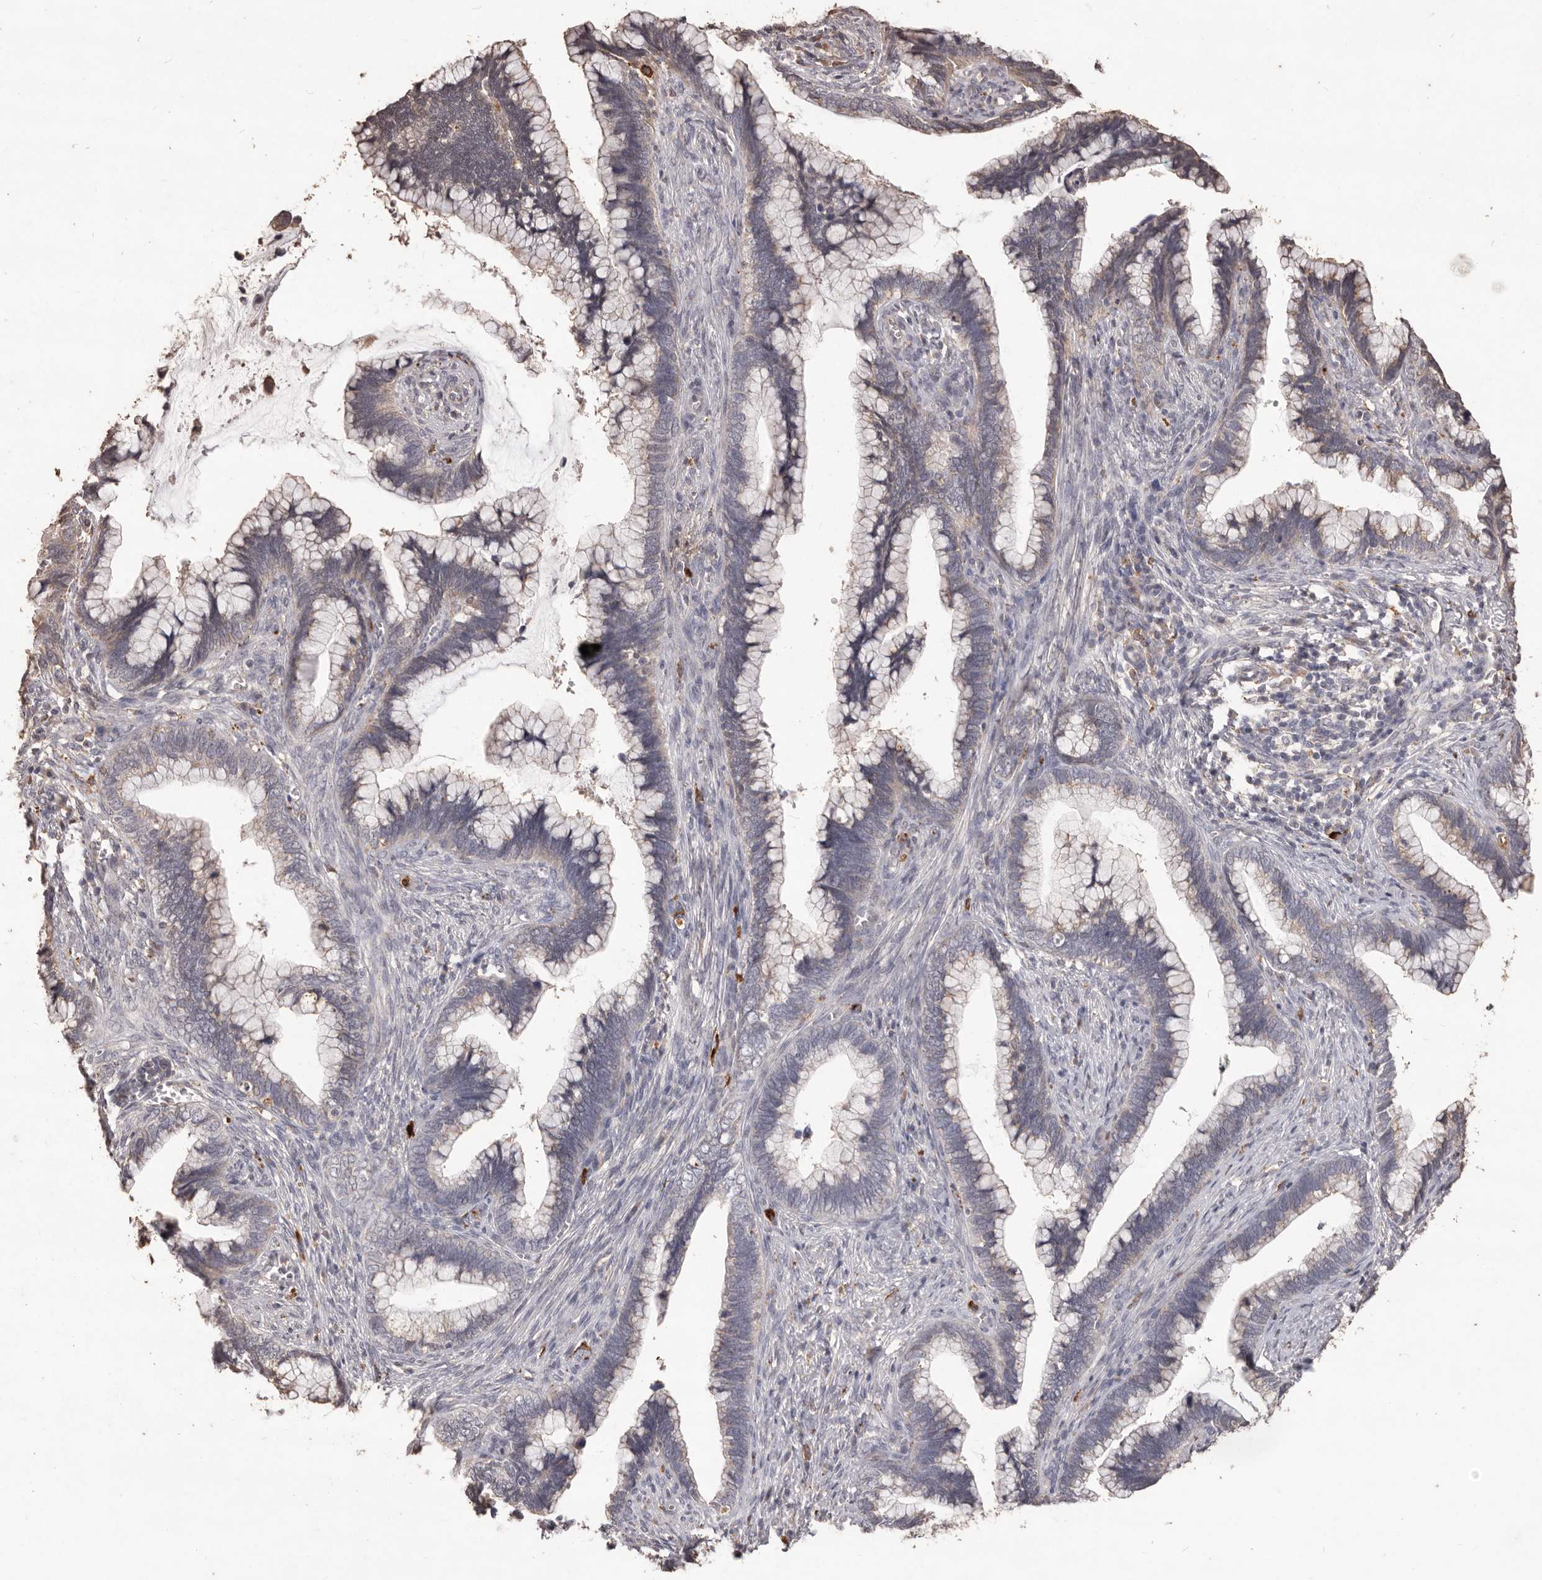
{"staining": {"intensity": "weak", "quantity": "<25%", "location": "cytoplasmic/membranous"}, "tissue": "cervical cancer", "cell_type": "Tumor cells", "image_type": "cancer", "snomed": [{"axis": "morphology", "description": "Adenocarcinoma, NOS"}, {"axis": "topography", "description": "Cervix"}], "caption": "This is an immunohistochemistry image of human cervical cancer. There is no staining in tumor cells.", "gene": "PRSS27", "patient": {"sex": "female", "age": 44}}